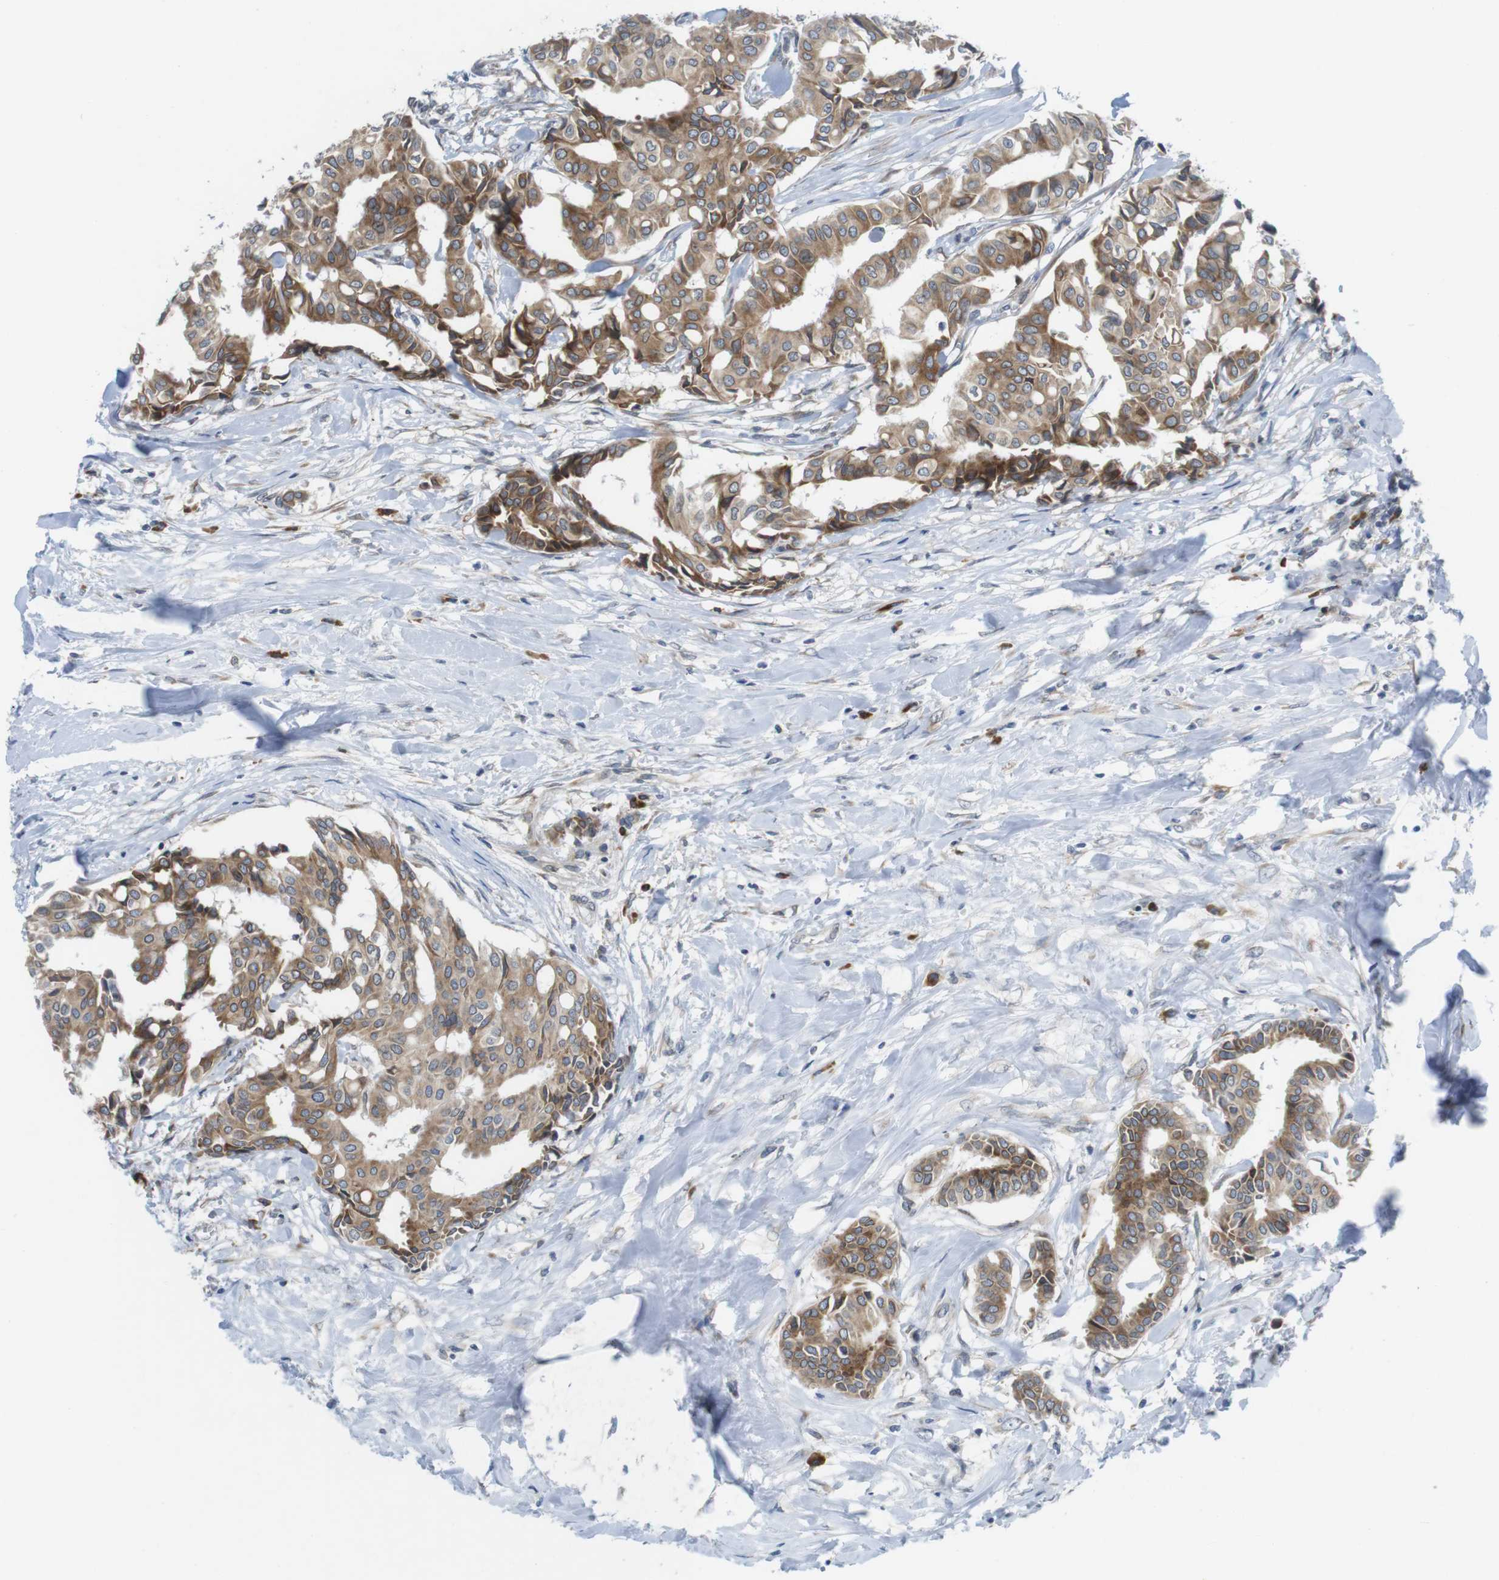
{"staining": {"intensity": "moderate", "quantity": ">75%", "location": "cytoplasmic/membranous"}, "tissue": "head and neck cancer", "cell_type": "Tumor cells", "image_type": "cancer", "snomed": [{"axis": "morphology", "description": "Adenocarcinoma, NOS"}, {"axis": "topography", "description": "Salivary gland"}, {"axis": "topography", "description": "Head-Neck"}], "caption": "Immunohistochemistry (IHC) micrograph of neoplastic tissue: head and neck adenocarcinoma stained using IHC exhibits medium levels of moderate protein expression localized specifically in the cytoplasmic/membranous of tumor cells, appearing as a cytoplasmic/membranous brown color.", "gene": "ERGIC3", "patient": {"sex": "female", "age": 59}}